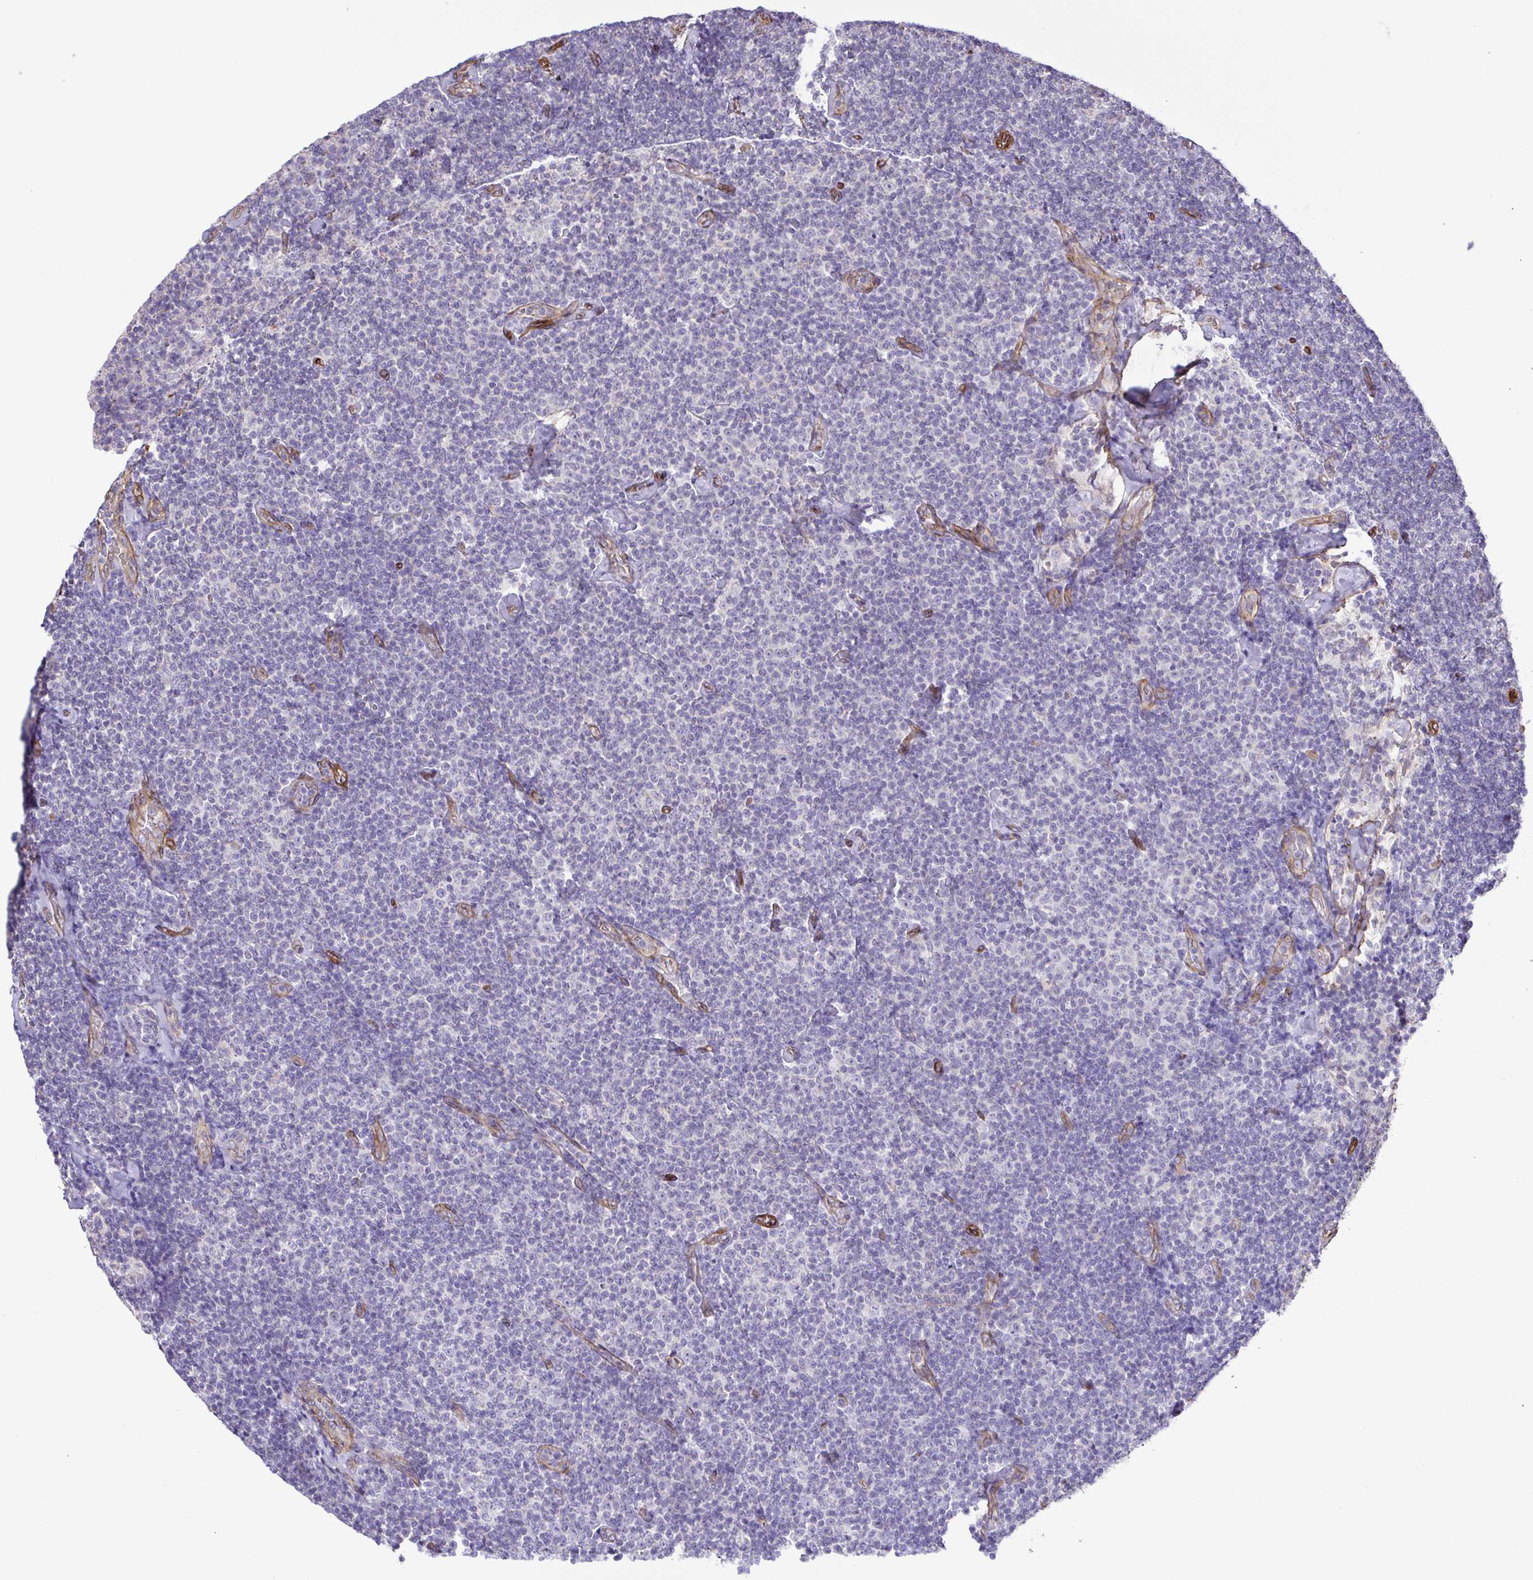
{"staining": {"intensity": "negative", "quantity": "none", "location": "none"}, "tissue": "lymphoma", "cell_type": "Tumor cells", "image_type": "cancer", "snomed": [{"axis": "morphology", "description": "Malignant lymphoma, non-Hodgkin's type, Low grade"}, {"axis": "topography", "description": "Lymph node"}], "caption": "Micrograph shows no protein expression in tumor cells of lymphoma tissue.", "gene": "FLT1", "patient": {"sex": "male", "age": 81}}